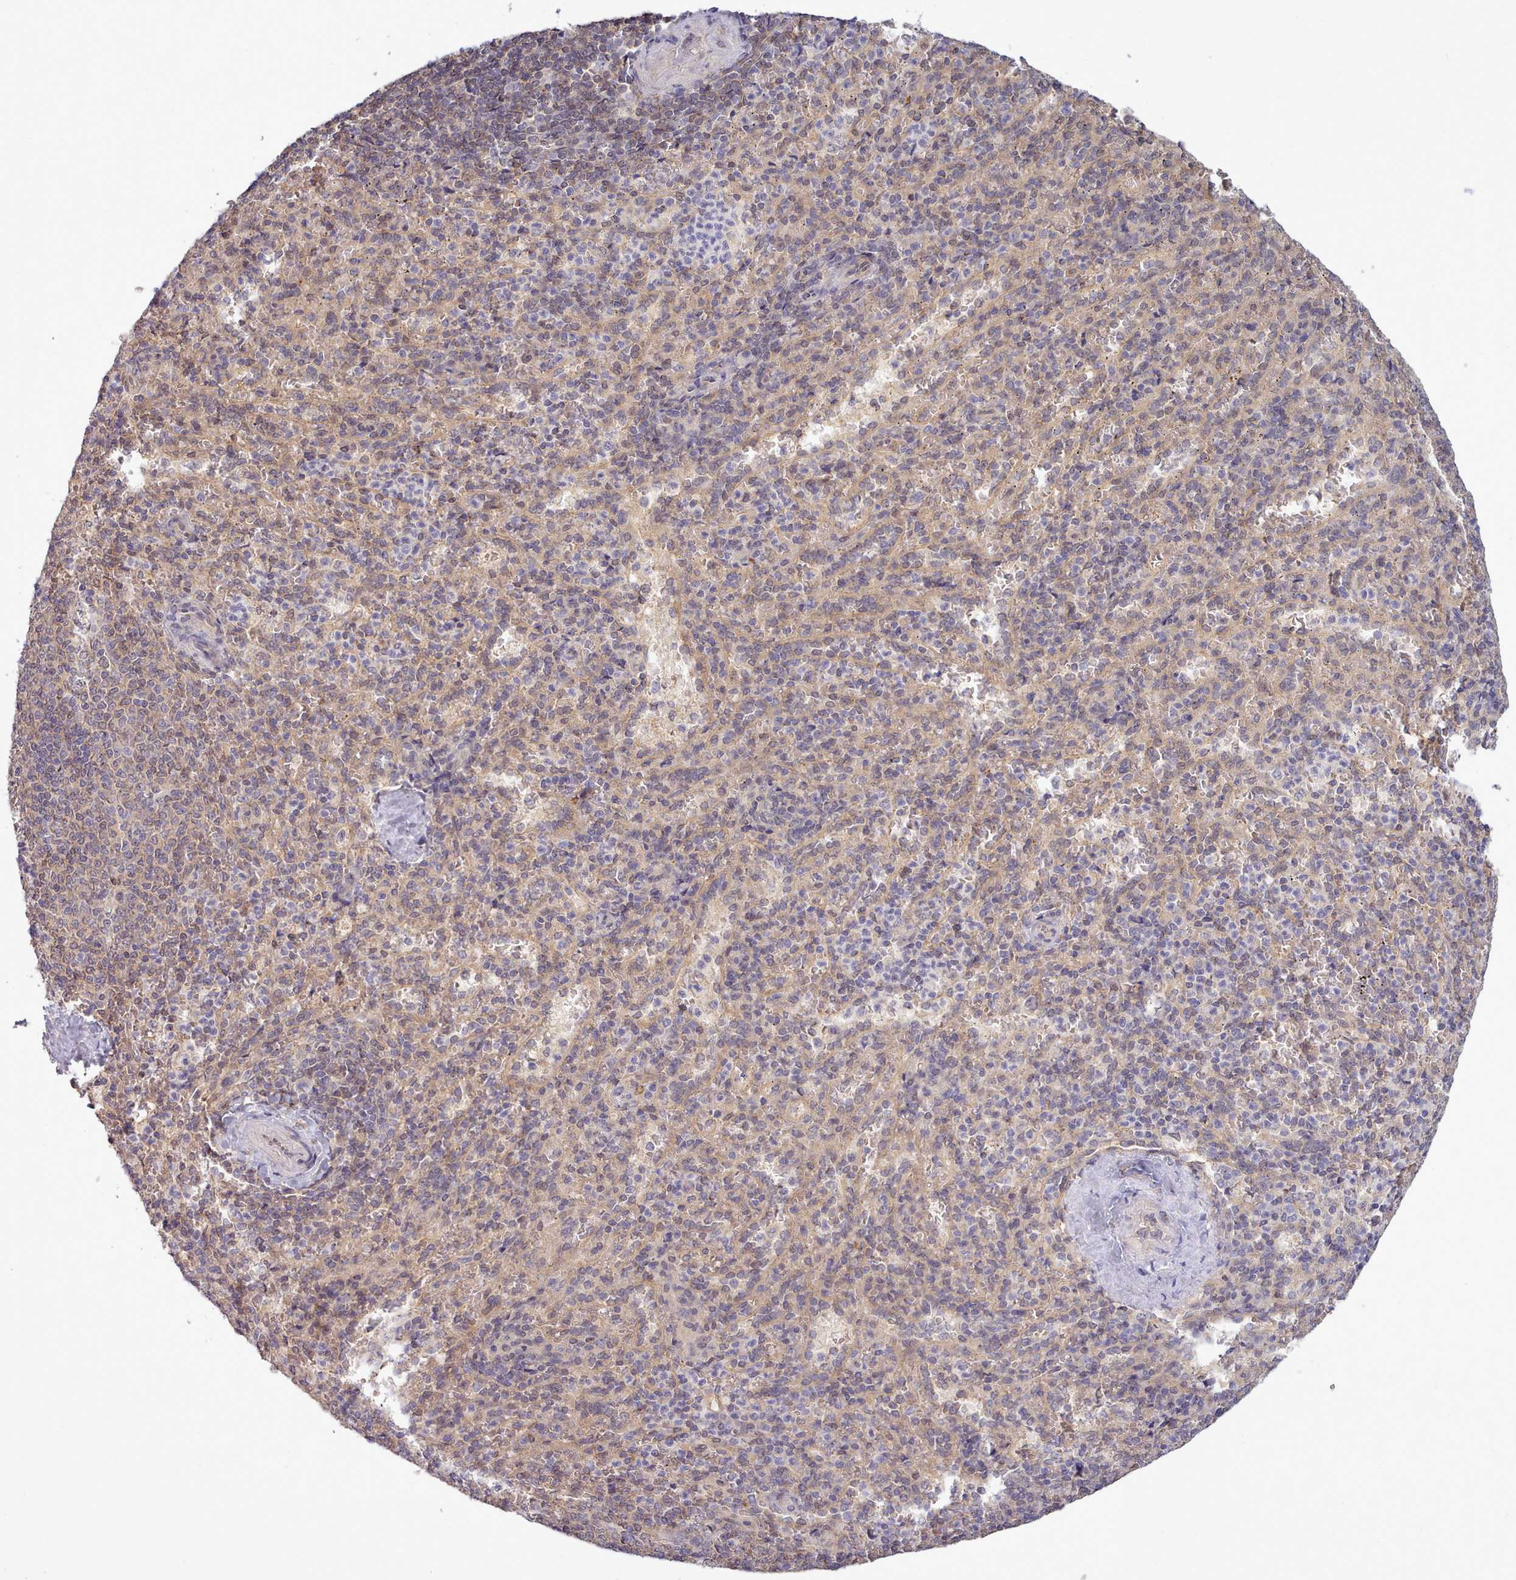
{"staining": {"intensity": "weak", "quantity": "<25%", "location": "nuclear"}, "tissue": "spleen", "cell_type": "Cells in red pulp", "image_type": "normal", "snomed": [{"axis": "morphology", "description": "Normal tissue, NOS"}, {"axis": "topography", "description": "Spleen"}], "caption": "The photomicrograph reveals no significant expression in cells in red pulp of spleen. (Immunohistochemistry, brightfield microscopy, high magnification).", "gene": "ARL17A", "patient": {"sex": "female", "age": 21}}